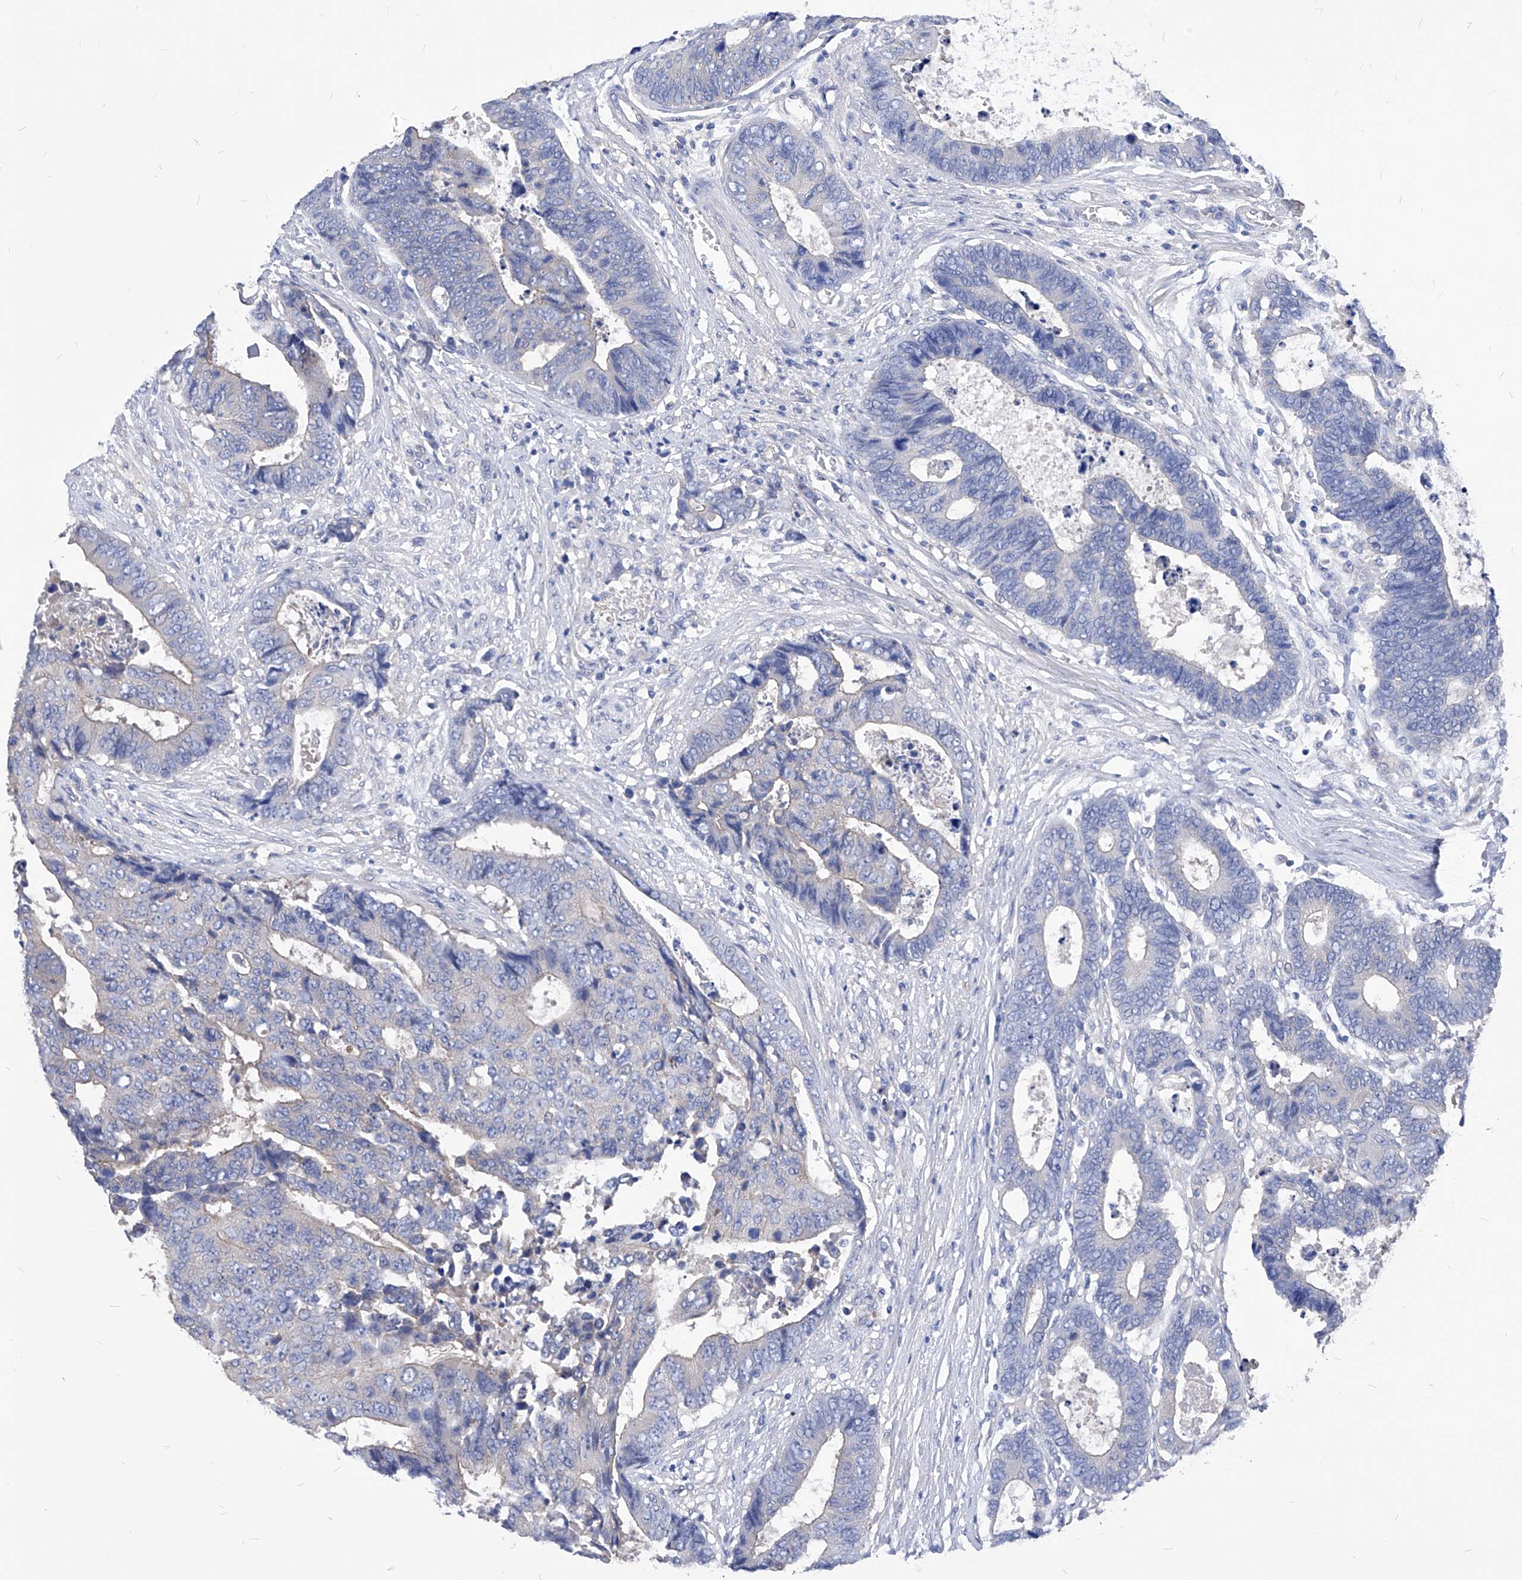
{"staining": {"intensity": "negative", "quantity": "none", "location": "none"}, "tissue": "colorectal cancer", "cell_type": "Tumor cells", "image_type": "cancer", "snomed": [{"axis": "morphology", "description": "Adenocarcinoma, NOS"}, {"axis": "topography", "description": "Rectum"}], "caption": "Human colorectal cancer stained for a protein using immunohistochemistry (IHC) displays no positivity in tumor cells.", "gene": "XPNPEP1", "patient": {"sex": "male", "age": 84}}